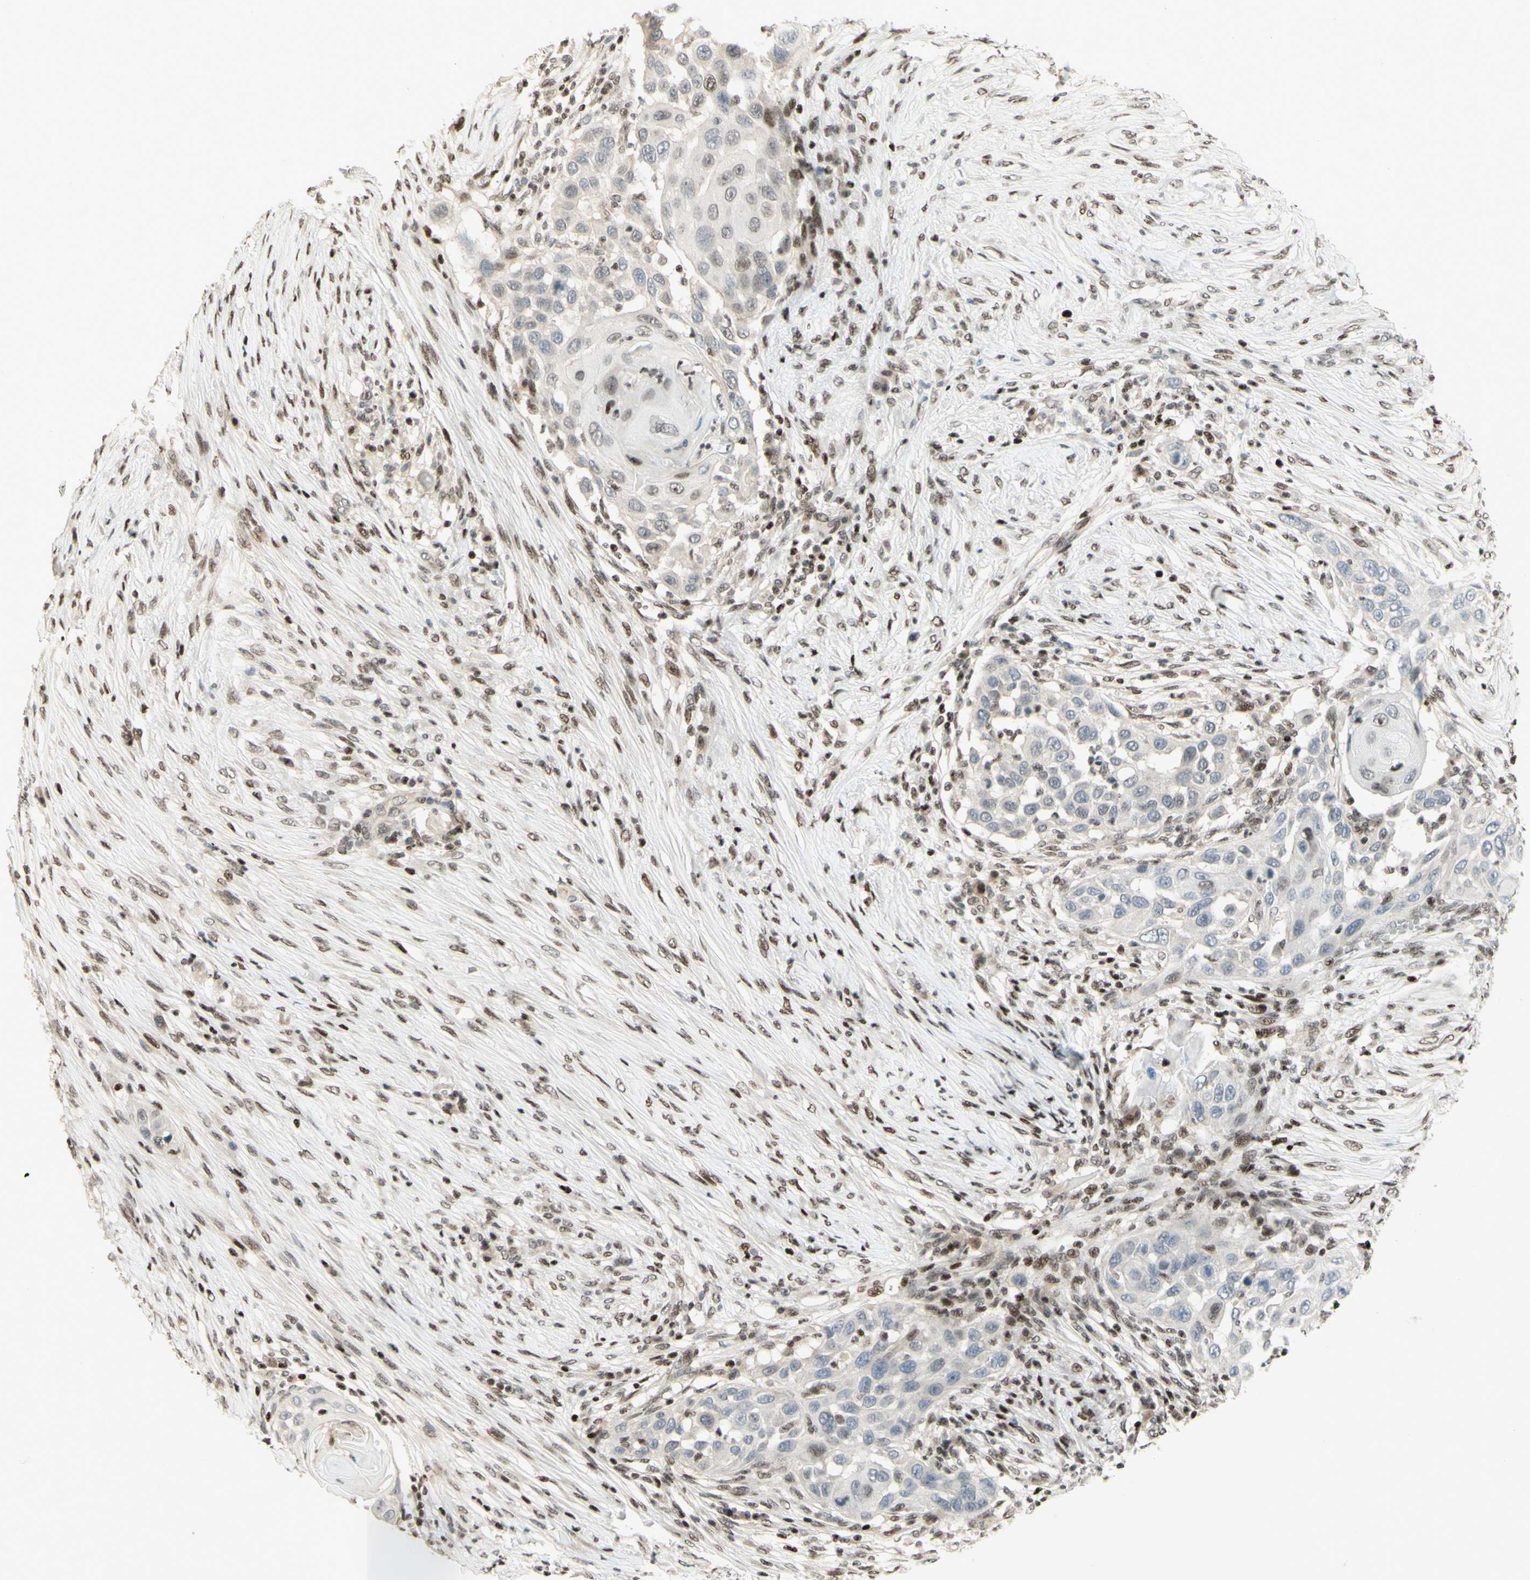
{"staining": {"intensity": "negative", "quantity": "none", "location": "none"}, "tissue": "skin cancer", "cell_type": "Tumor cells", "image_type": "cancer", "snomed": [{"axis": "morphology", "description": "Squamous cell carcinoma, NOS"}, {"axis": "topography", "description": "Skin"}], "caption": "Tumor cells are negative for brown protein staining in squamous cell carcinoma (skin).", "gene": "CDKL5", "patient": {"sex": "female", "age": 44}}